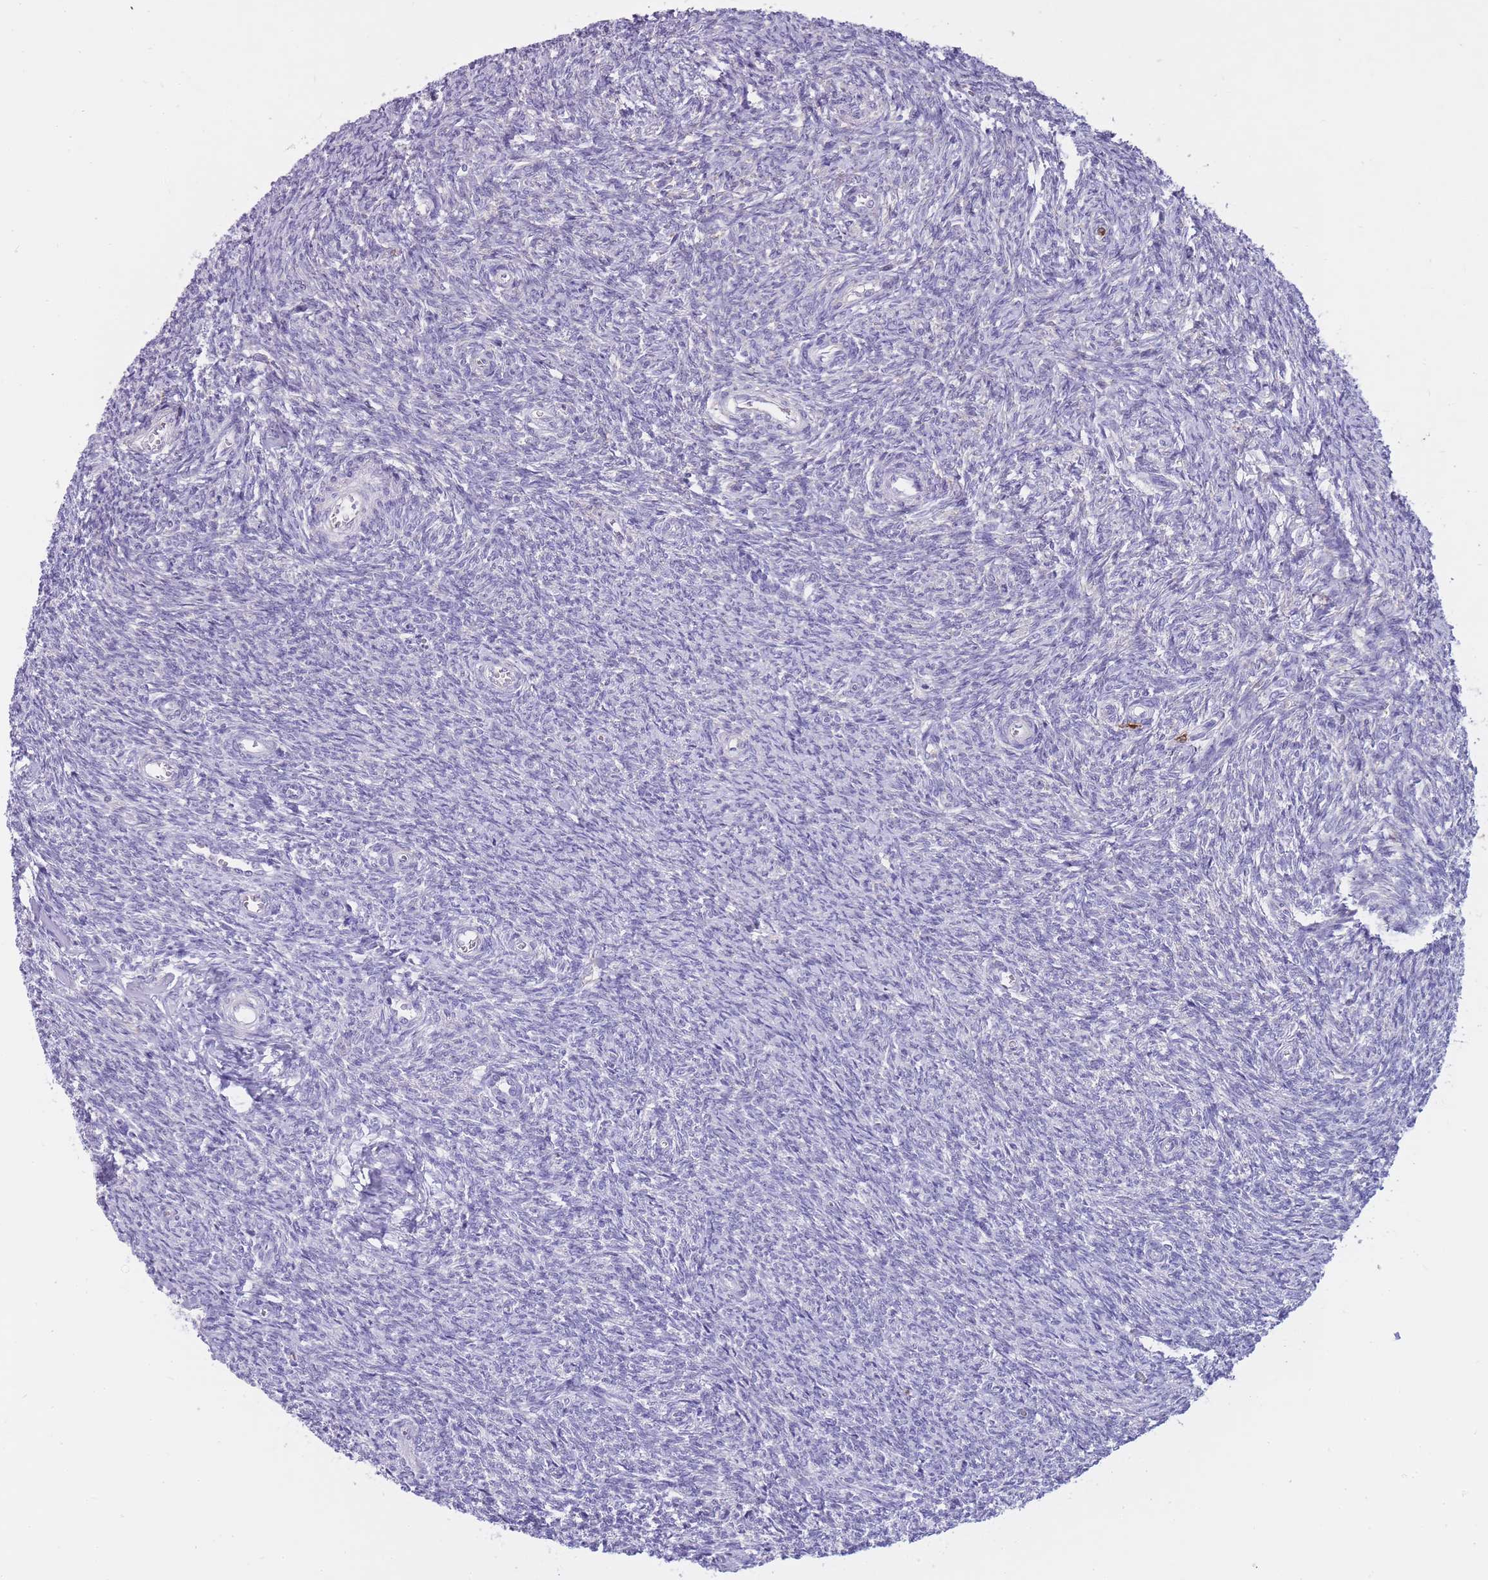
{"staining": {"intensity": "negative", "quantity": "none", "location": "none"}, "tissue": "ovary", "cell_type": "Ovarian stroma cells", "image_type": "normal", "snomed": [{"axis": "morphology", "description": "Normal tissue, NOS"}, {"axis": "topography", "description": "Ovary"}], "caption": "This is a micrograph of immunohistochemistry staining of benign ovary, which shows no staining in ovarian stroma cells.", "gene": "ZNF662", "patient": {"sex": "female", "age": 44}}